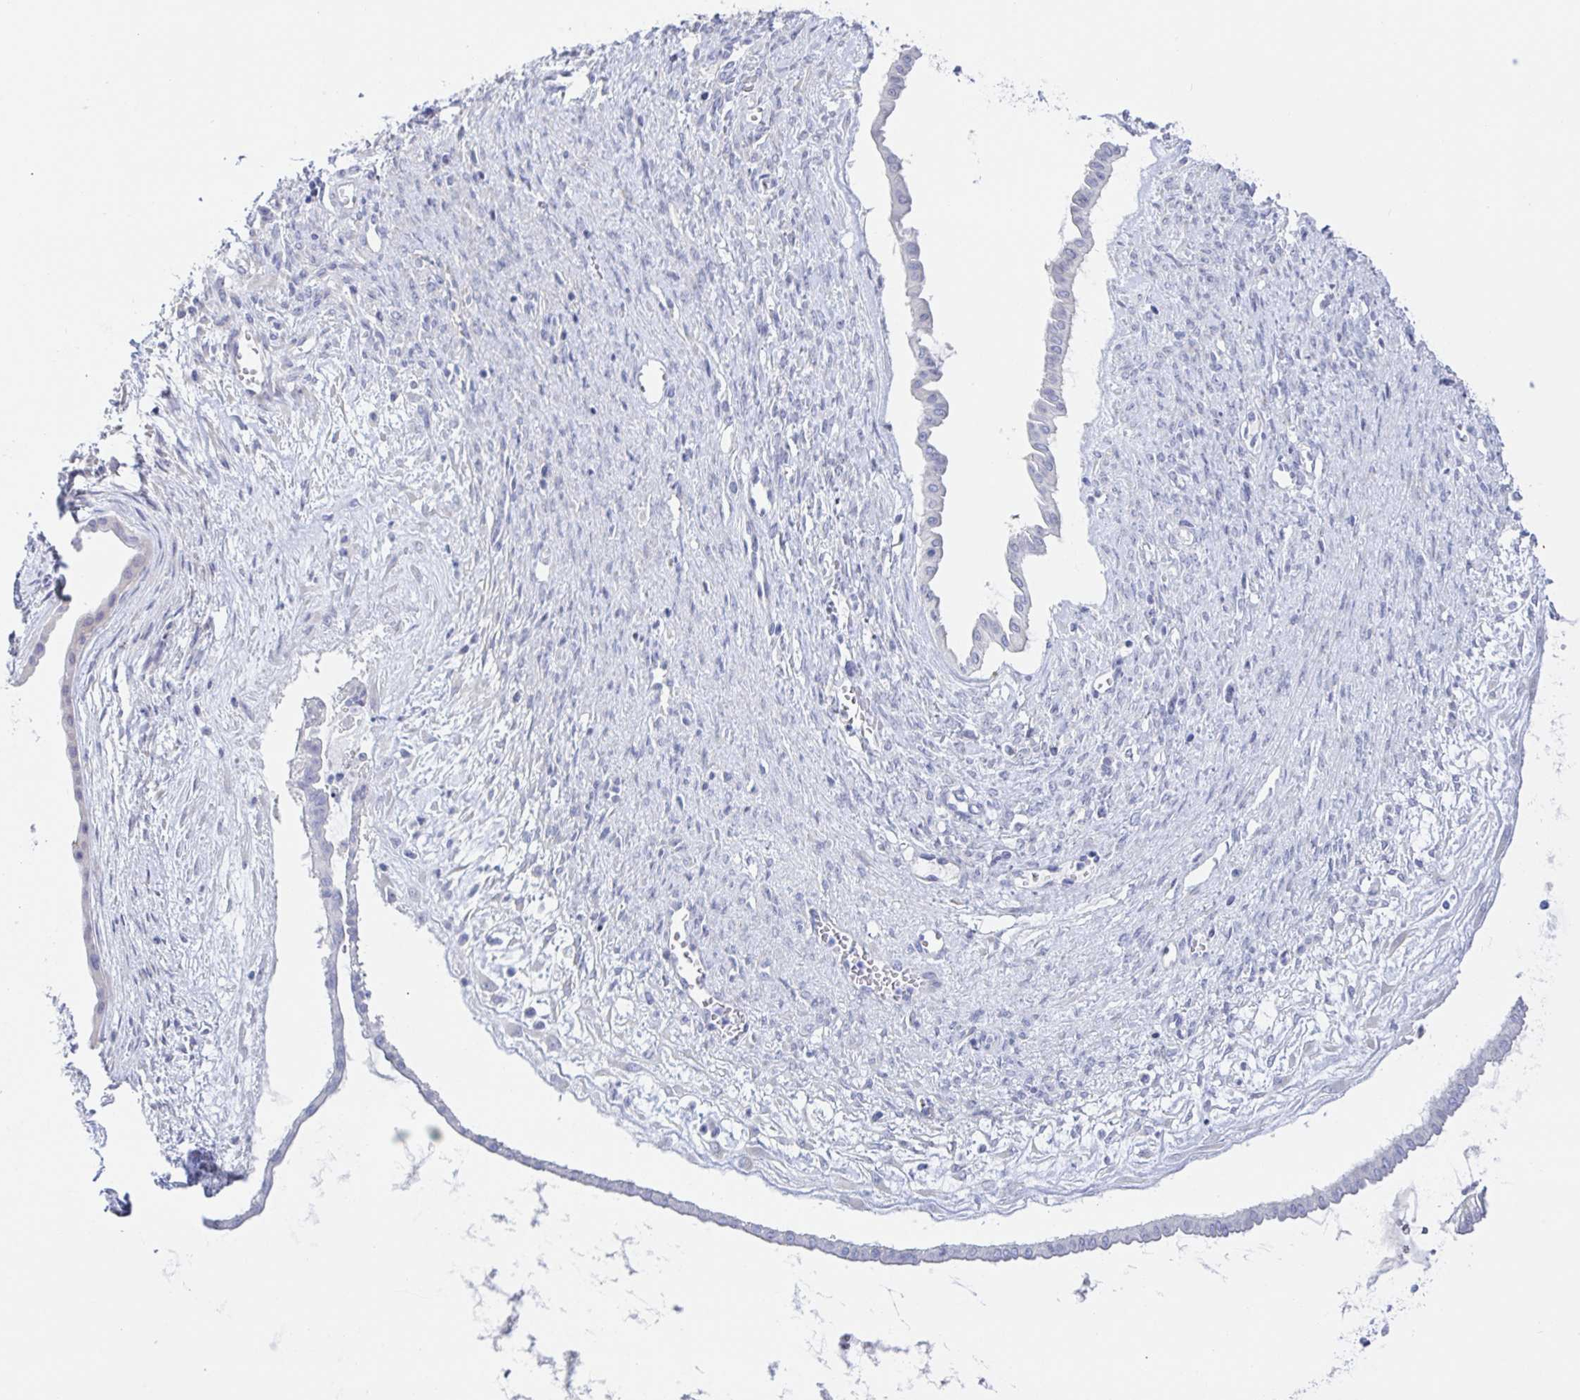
{"staining": {"intensity": "negative", "quantity": "none", "location": "none"}, "tissue": "ovarian cancer", "cell_type": "Tumor cells", "image_type": "cancer", "snomed": [{"axis": "morphology", "description": "Cystadenocarcinoma, mucinous, NOS"}, {"axis": "topography", "description": "Ovary"}], "caption": "This is an immunohistochemistry (IHC) micrograph of human ovarian cancer (mucinous cystadenocarcinoma). There is no staining in tumor cells.", "gene": "SIAH3", "patient": {"sex": "female", "age": 73}}